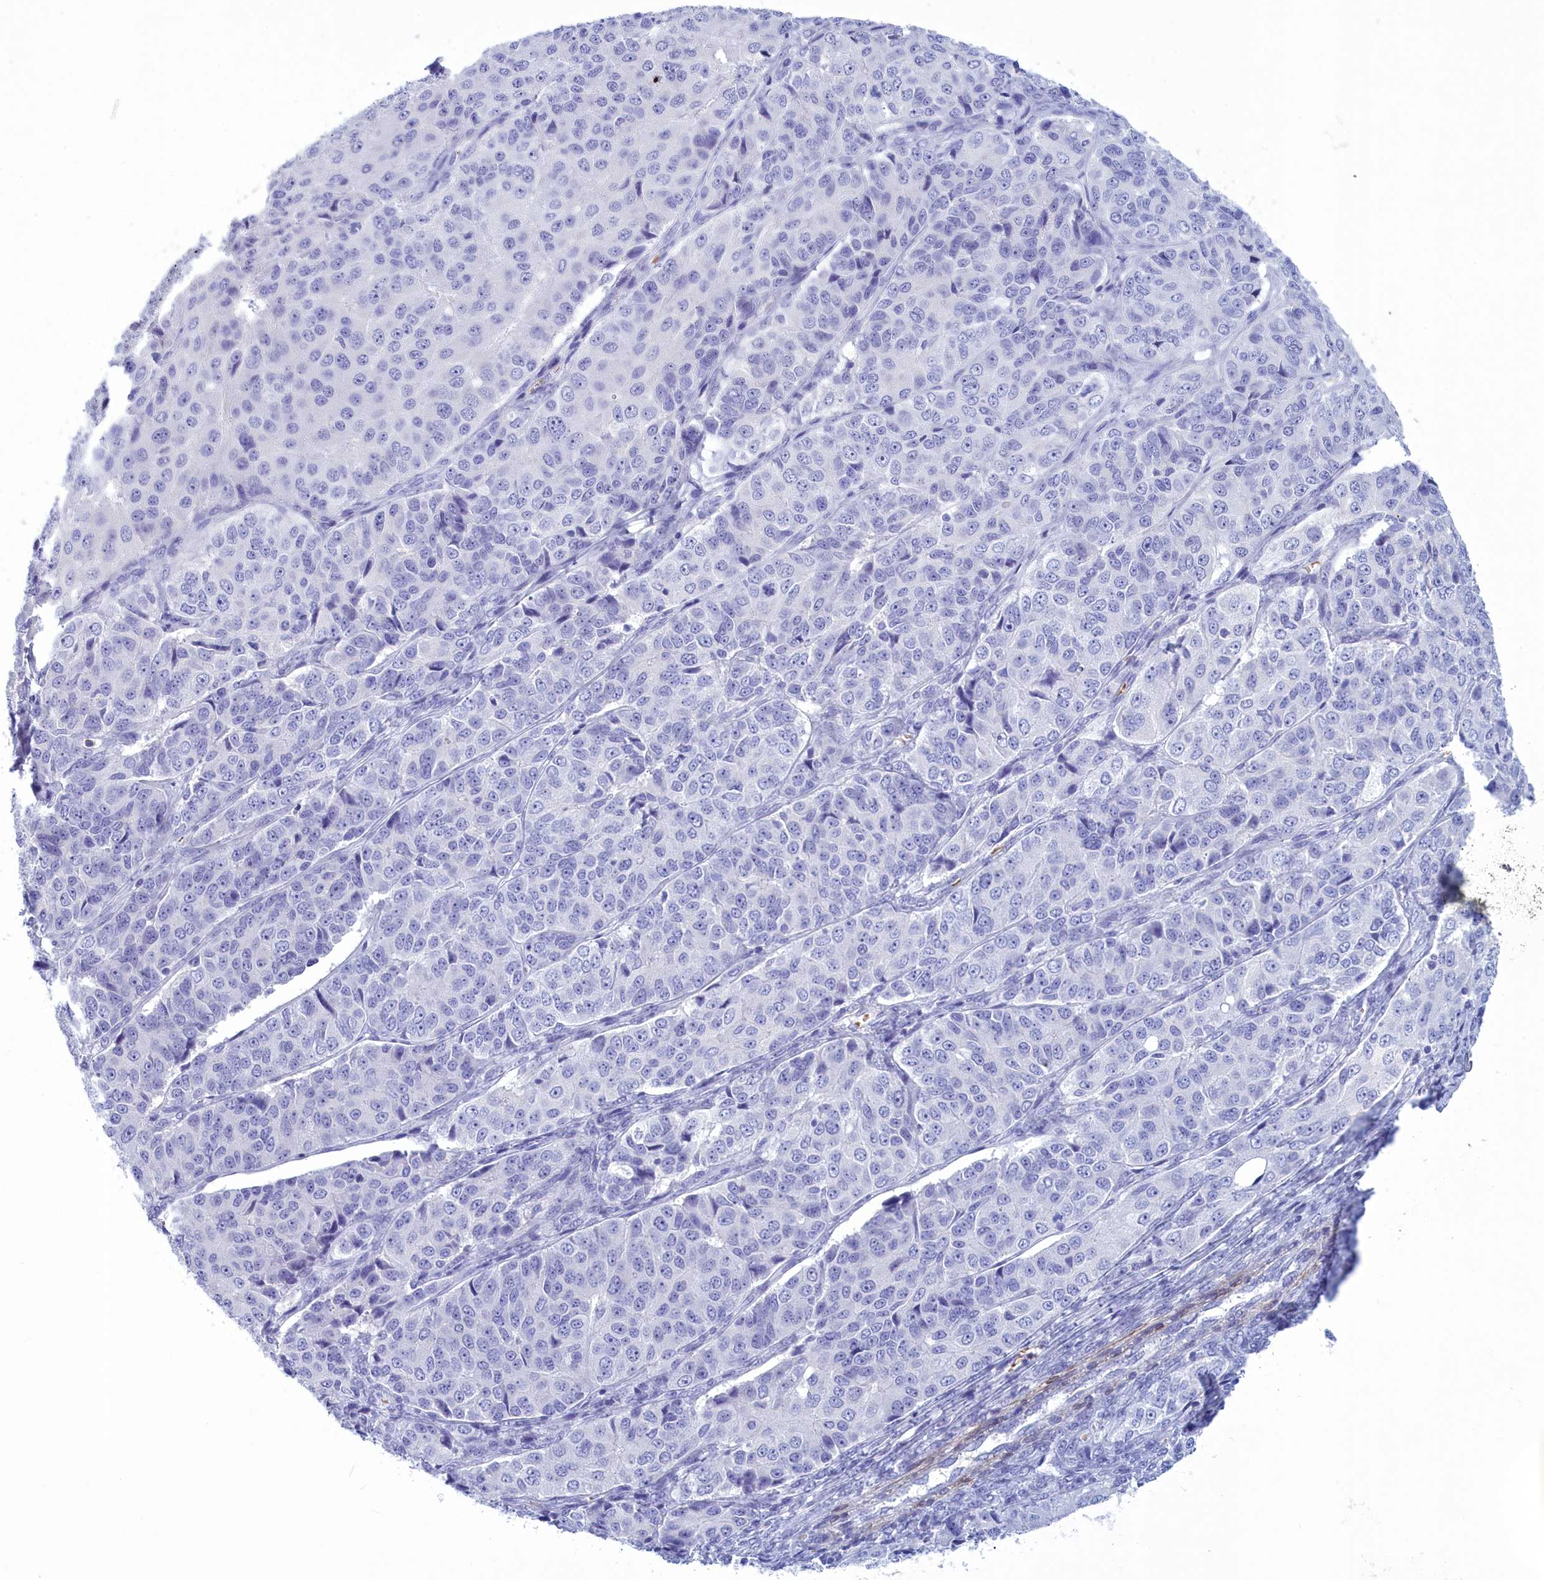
{"staining": {"intensity": "negative", "quantity": "none", "location": "none"}, "tissue": "ovarian cancer", "cell_type": "Tumor cells", "image_type": "cancer", "snomed": [{"axis": "morphology", "description": "Carcinoma, endometroid"}, {"axis": "topography", "description": "Ovary"}], "caption": "This is a micrograph of immunohistochemistry (IHC) staining of endometroid carcinoma (ovarian), which shows no expression in tumor cells.", "gene": "GAPDHS", "patient": {"sex": "female", "age": 51}}